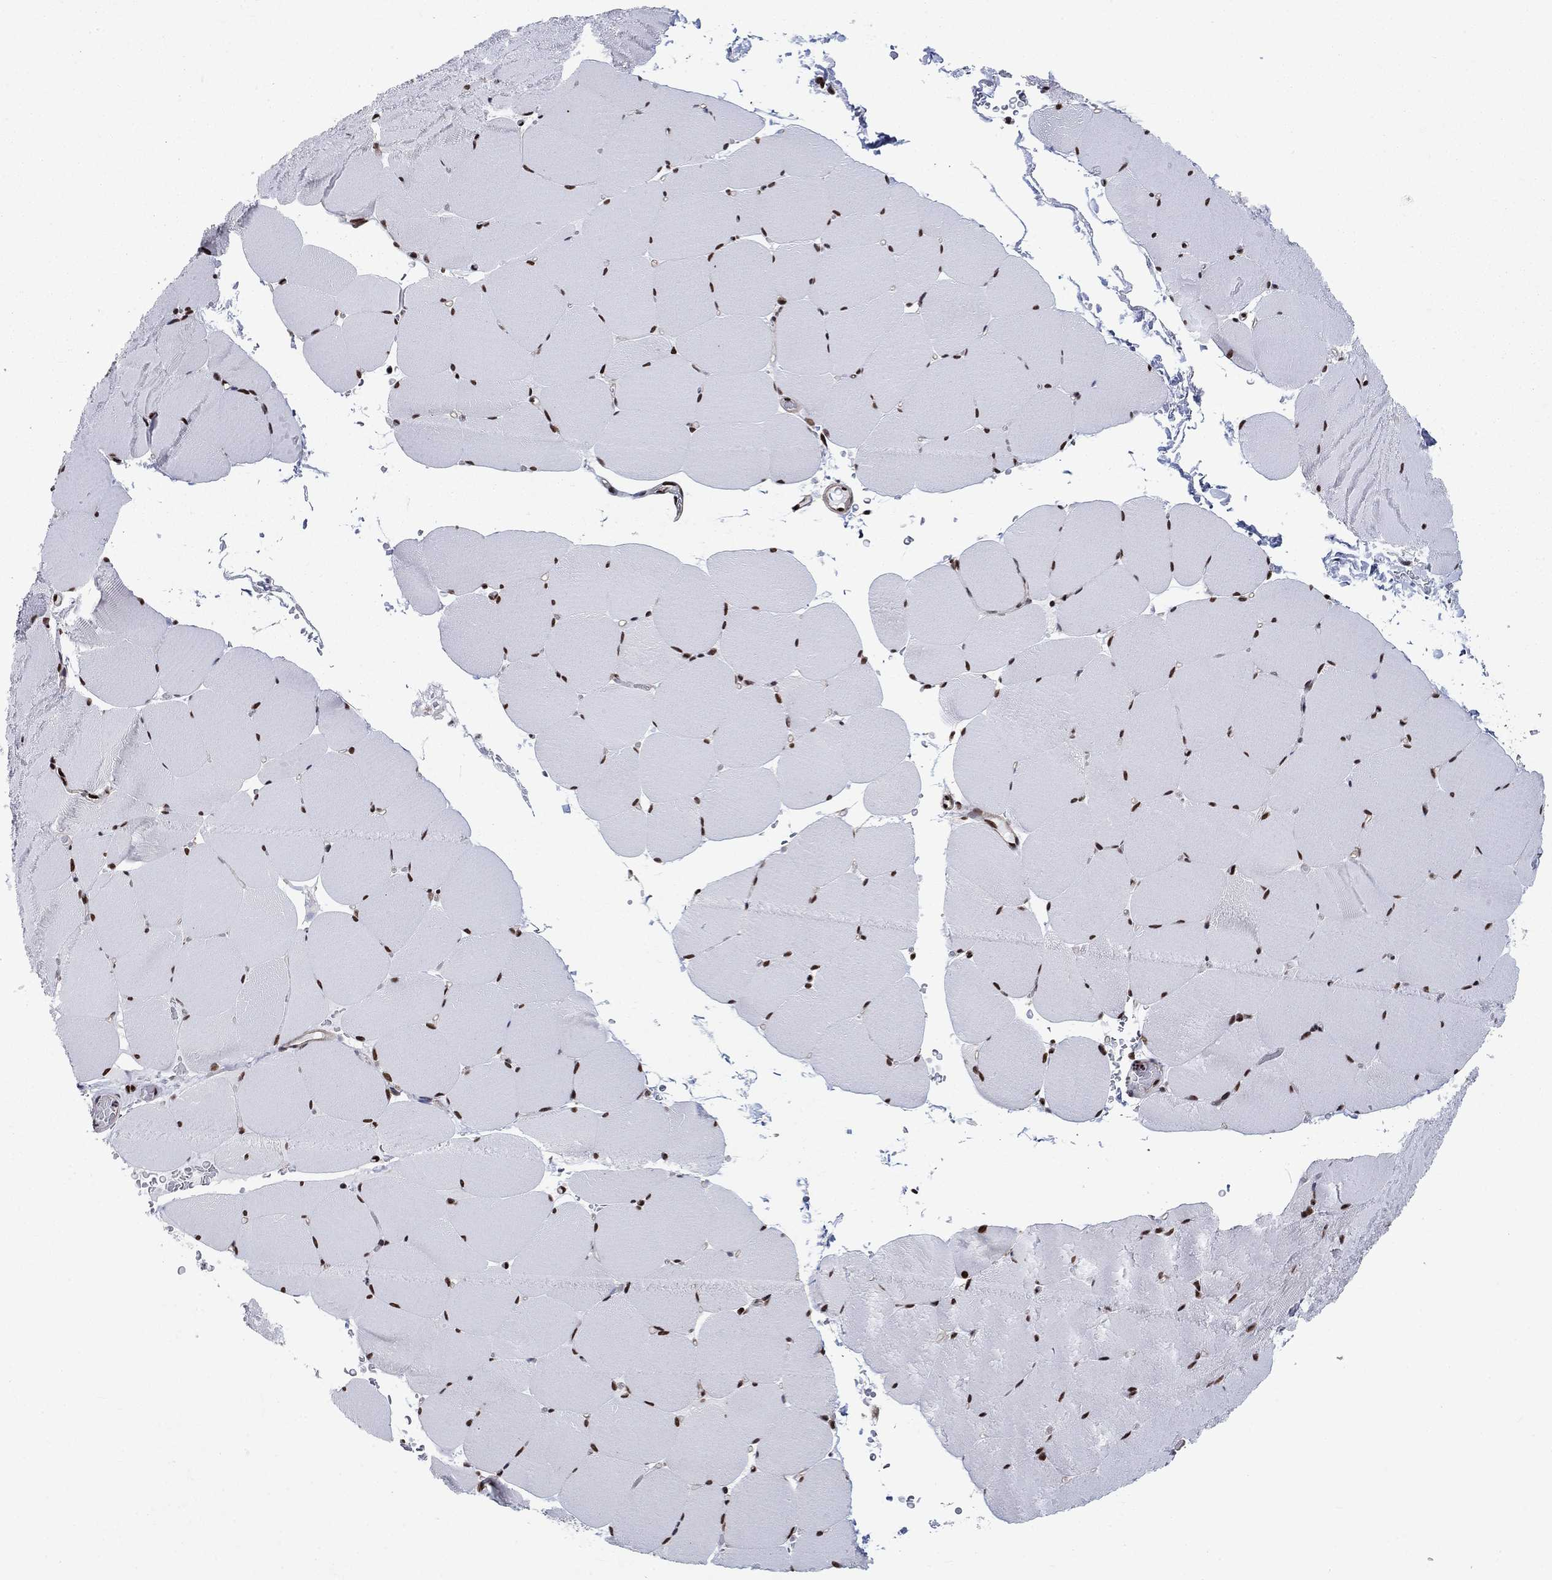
{"staining": {"intensity": "strong", "quantity": ">75%", "location": "nuclear"}, "tissue": "skeletal muscle", "cell_type": "Myocytes", "image_type": "normal", "snomed": [{"axis": "morphology", "description": "Normal tissue, NOS"}, {"axis": "topography", "description": "Skeletal muscle"}], "caption": "Immunohistochemistry (IHC) histopathology image of benign skeletal muscle: human skeletal muscle stained using immunohistochemistry reveals high levels of strong protein expression localized specifically in the nuclear of myocytes, appearing as a nuclear brown color.", "gene": "RPRD1B", "patient": {"sex": "female", "age": 37}}